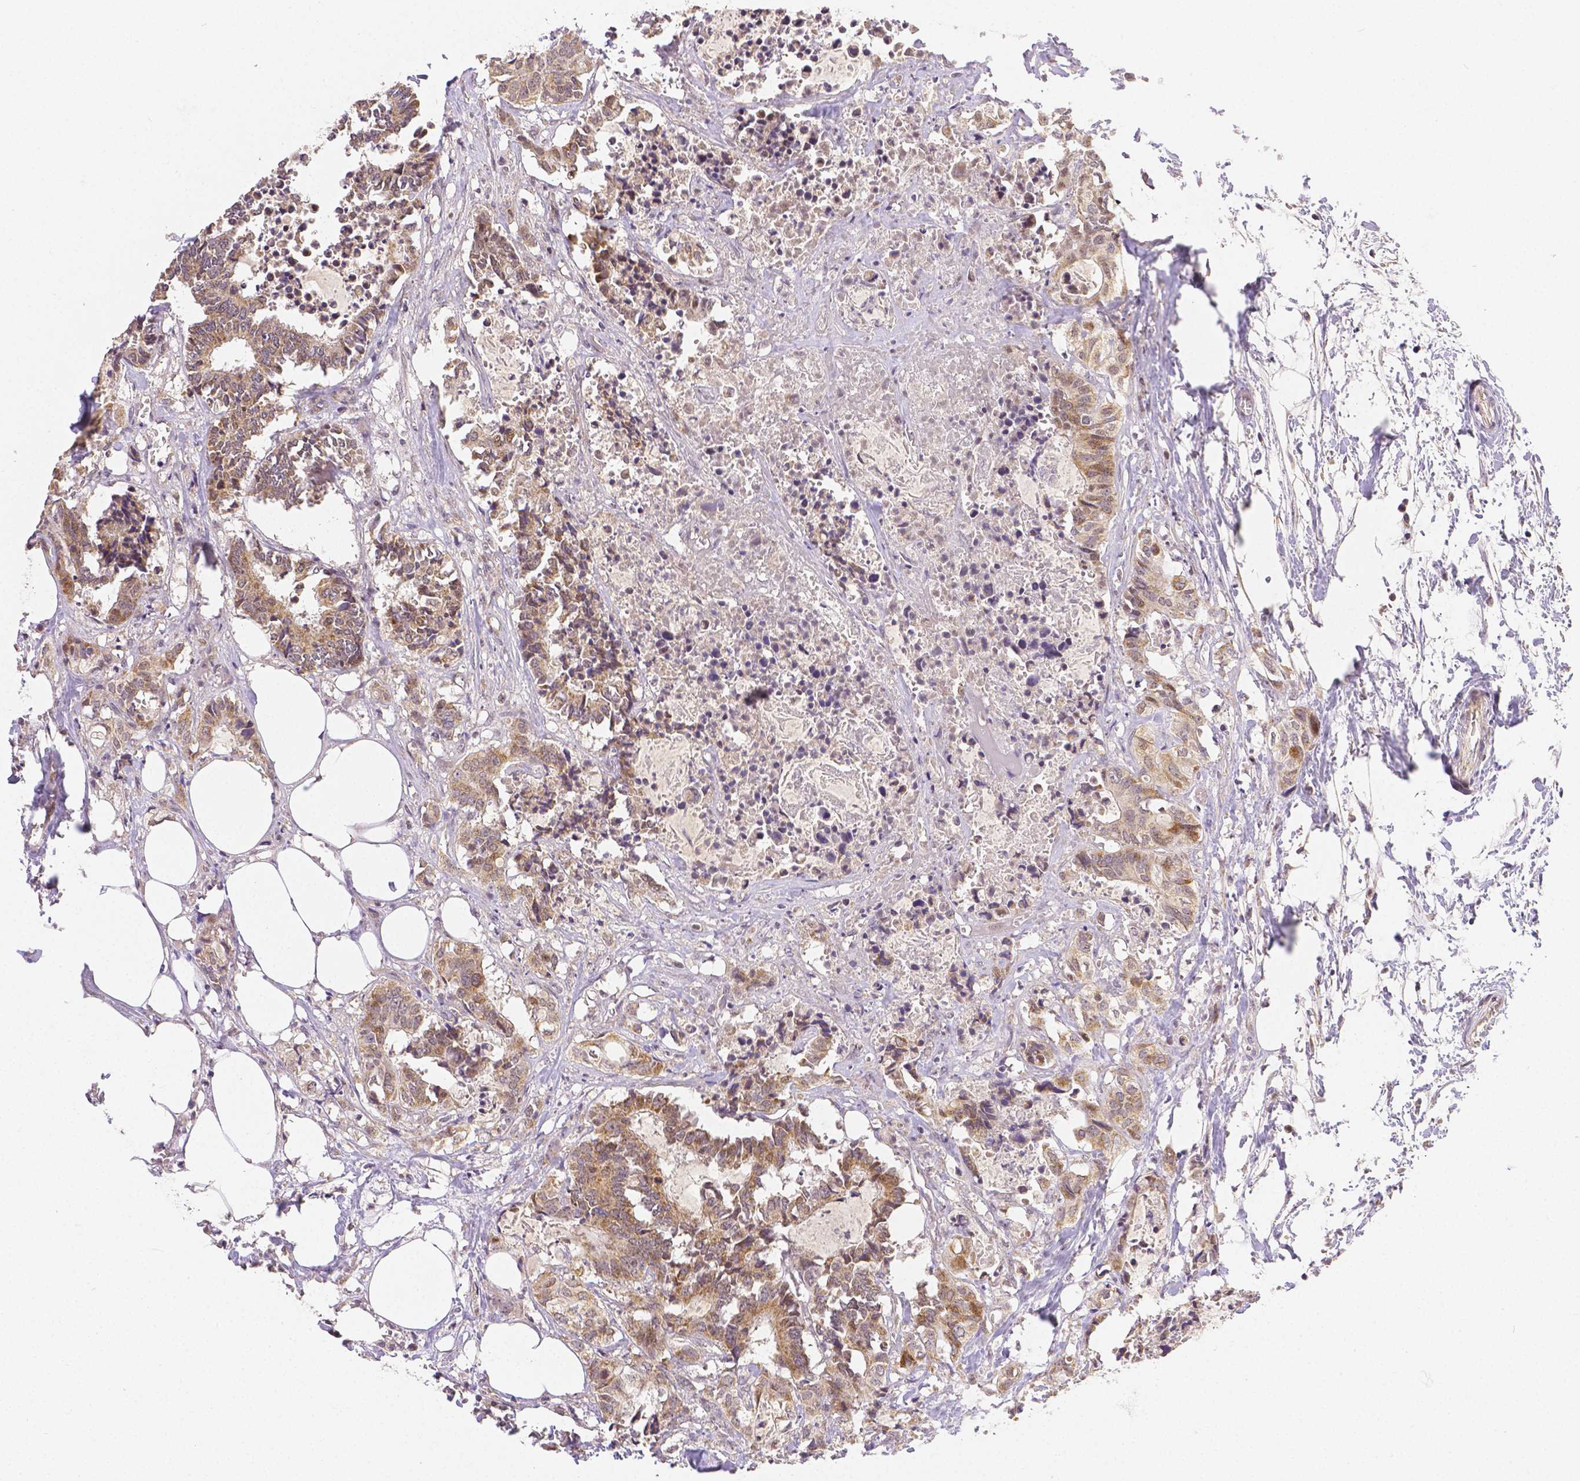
{"staining": {"intensity": "moderate", "quantity": ">75%", "location": "cytoplasmic/membranous,nuclear"}, "tissue": "colorectal cancer", "cell_type": "Tumor cells", "image_type": "cancer", "snomed": [{"axis": "morphology", "description": "Adenocarcinoma, NOS"}, {"axis": "topography", "description": "Colon"}, {"axis": "topography", "description": "Rectum"}], "caption": "Human colorectal cancer (adenocarcinoma) stained with a protein marker reveals moderate staining in tumor cells.", "gene": "RHOT1", "patient": {"sex": "male", "age": 57}}